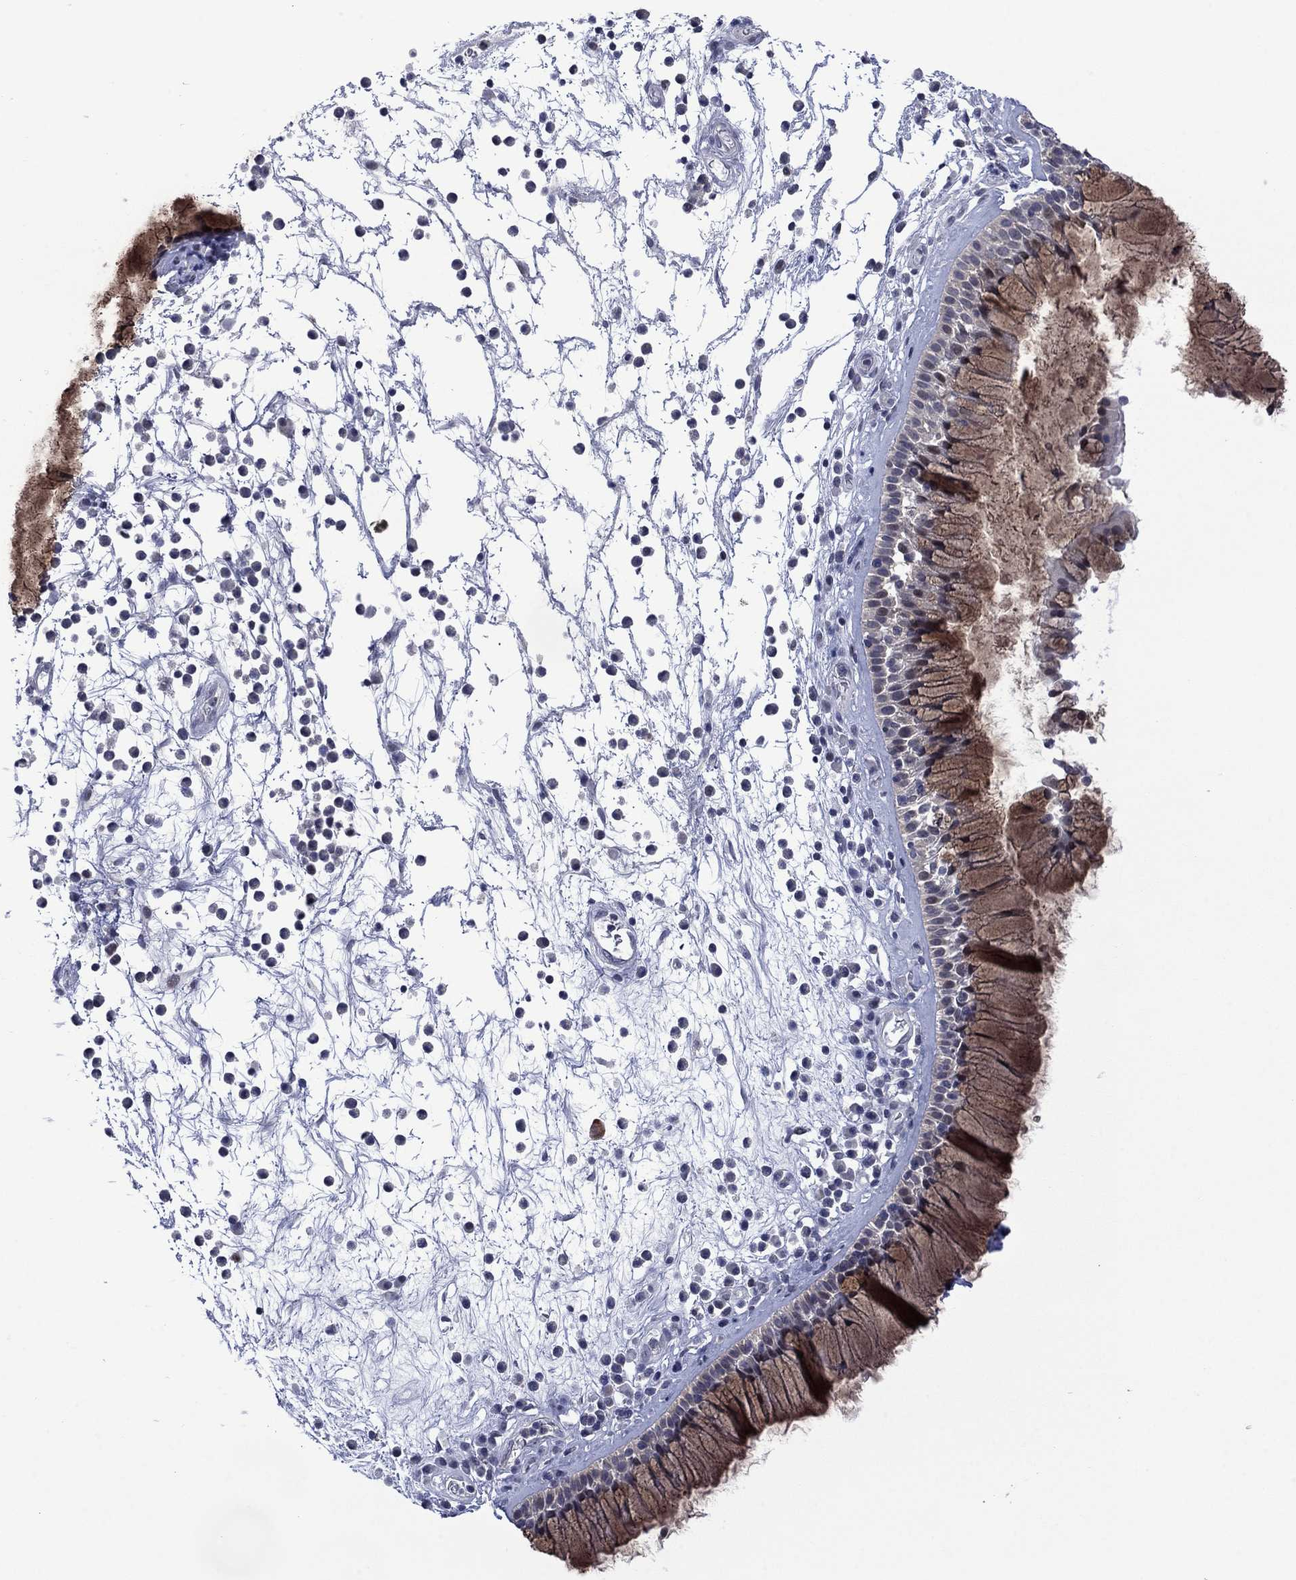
{"staining": {"intensity": "moderate", "quantity": ">75%", "location": "cytoplasmic/membranous"}, "tissue": "nasopharynx", "cell_type": "Respiratory epithelial cells", "image_type": "normal", "snomed": [{"axis": "morphology", "description": "Normal tissue, NOS"}, {"axis": "topography", "description": "Nasopharynx"}], "caption": "Protein positivity by IHC displays moderate cytoplasmic/membranous positivity in about >75% of respiratory epithelial cells in benign nasopharynx.", "gene": "AGL", "patient": {"sex": "male", "age": 77}}